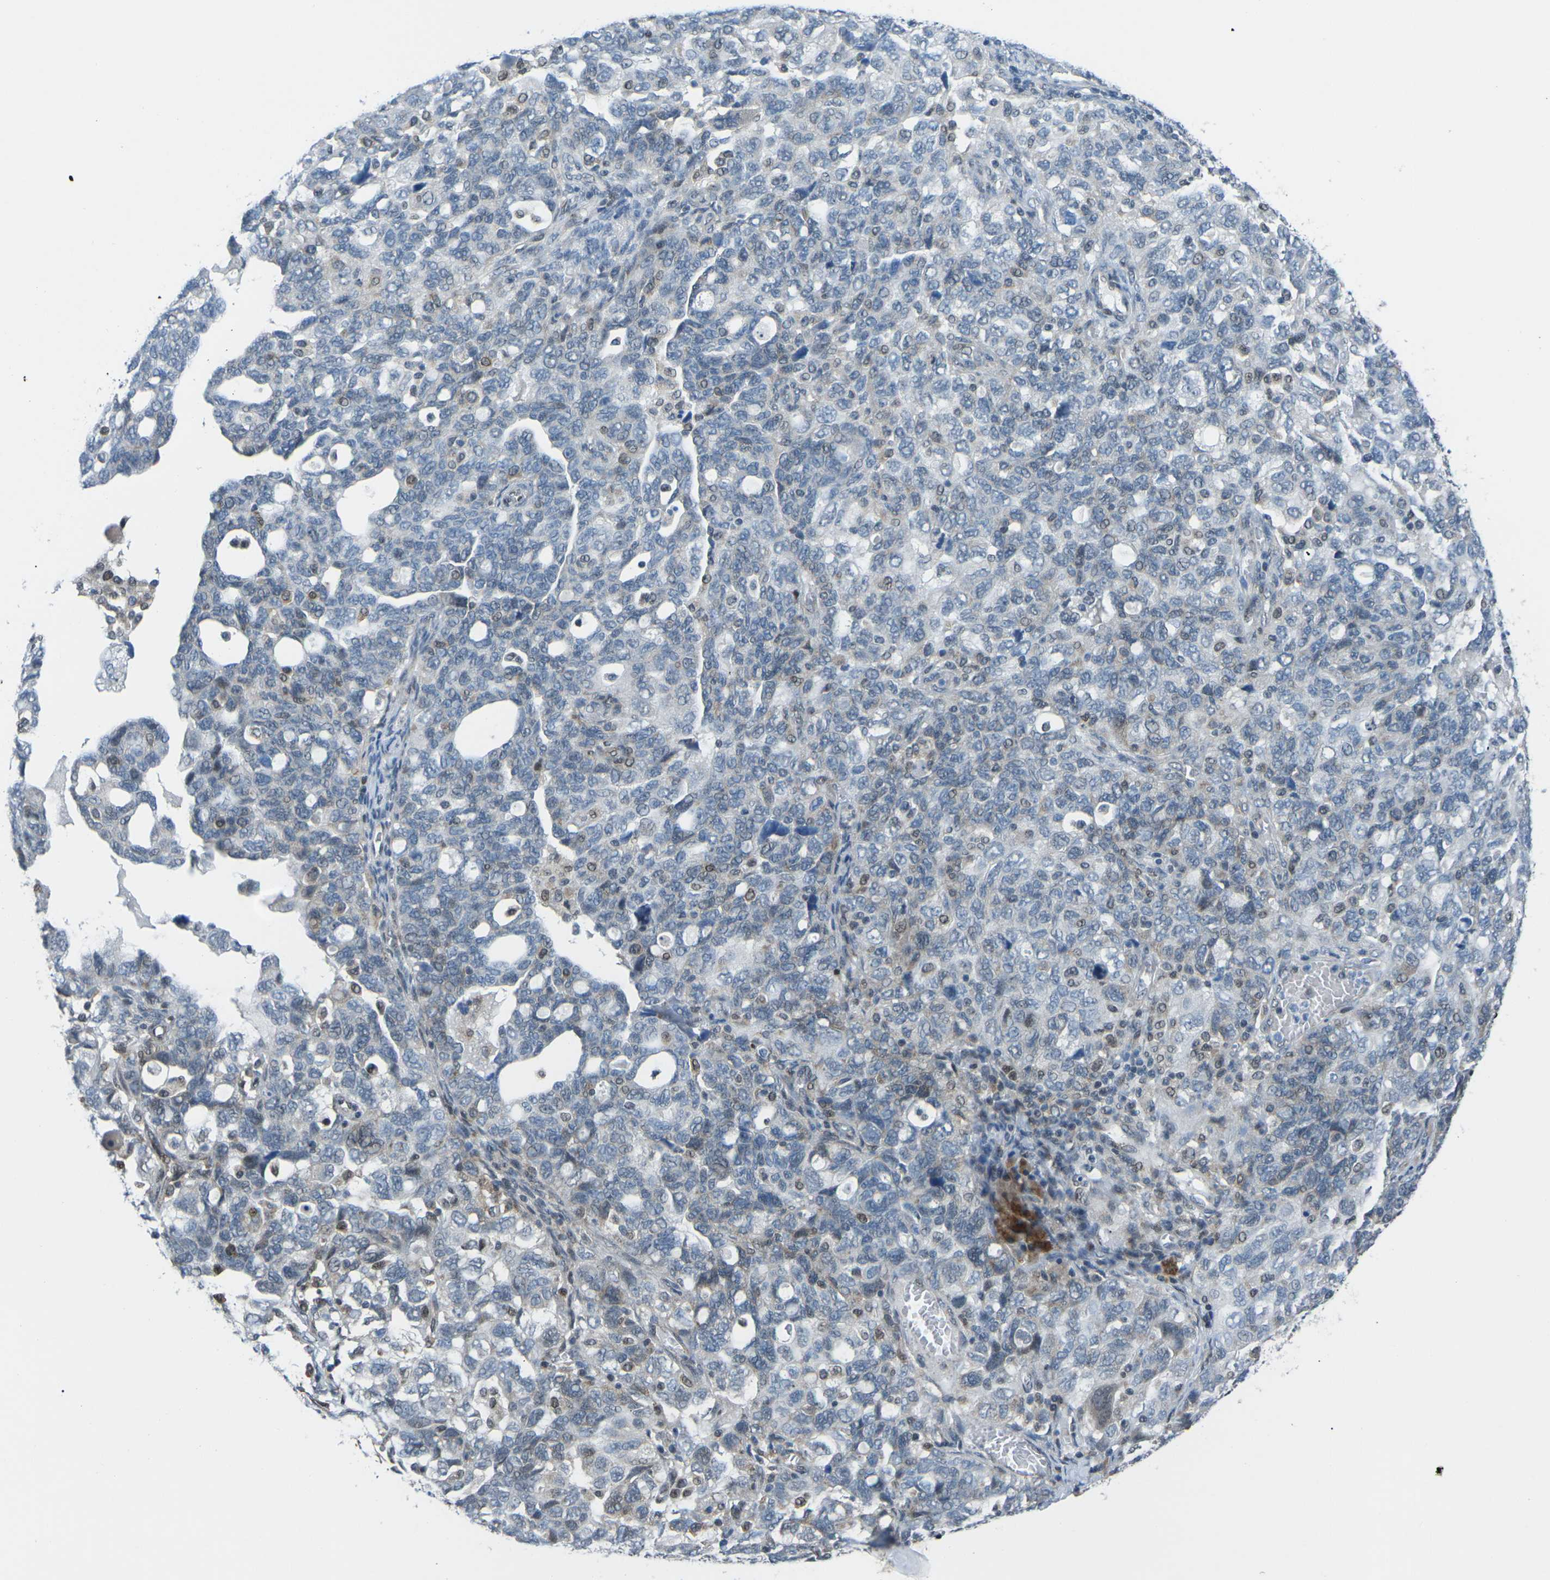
{"staining": {"intensity": "negative", "quantity": "none", "location": "none"}, "tissue": "ovarian cancer", "cell_type": "Tumor cells", "image_type": "cancer", "snomed": [{"axis": "morphology", "description": "Carcinoma, NOS"}, {"axis": "morphology", "description": "Cystadenocarcinoma, serous, NOS"}, {"axis": "topography", "description": "Ovary"}], "caption": "Histopathology image shows no significant protein staining in tumor cells of ovarian cancer. (DAB (3,3'-diaminobenzidine) immunohistochemistry (IHC) with hematoxylin counter stain).", "gene": "MBNL1", "patient": {"sex": "female", "age": 69}}